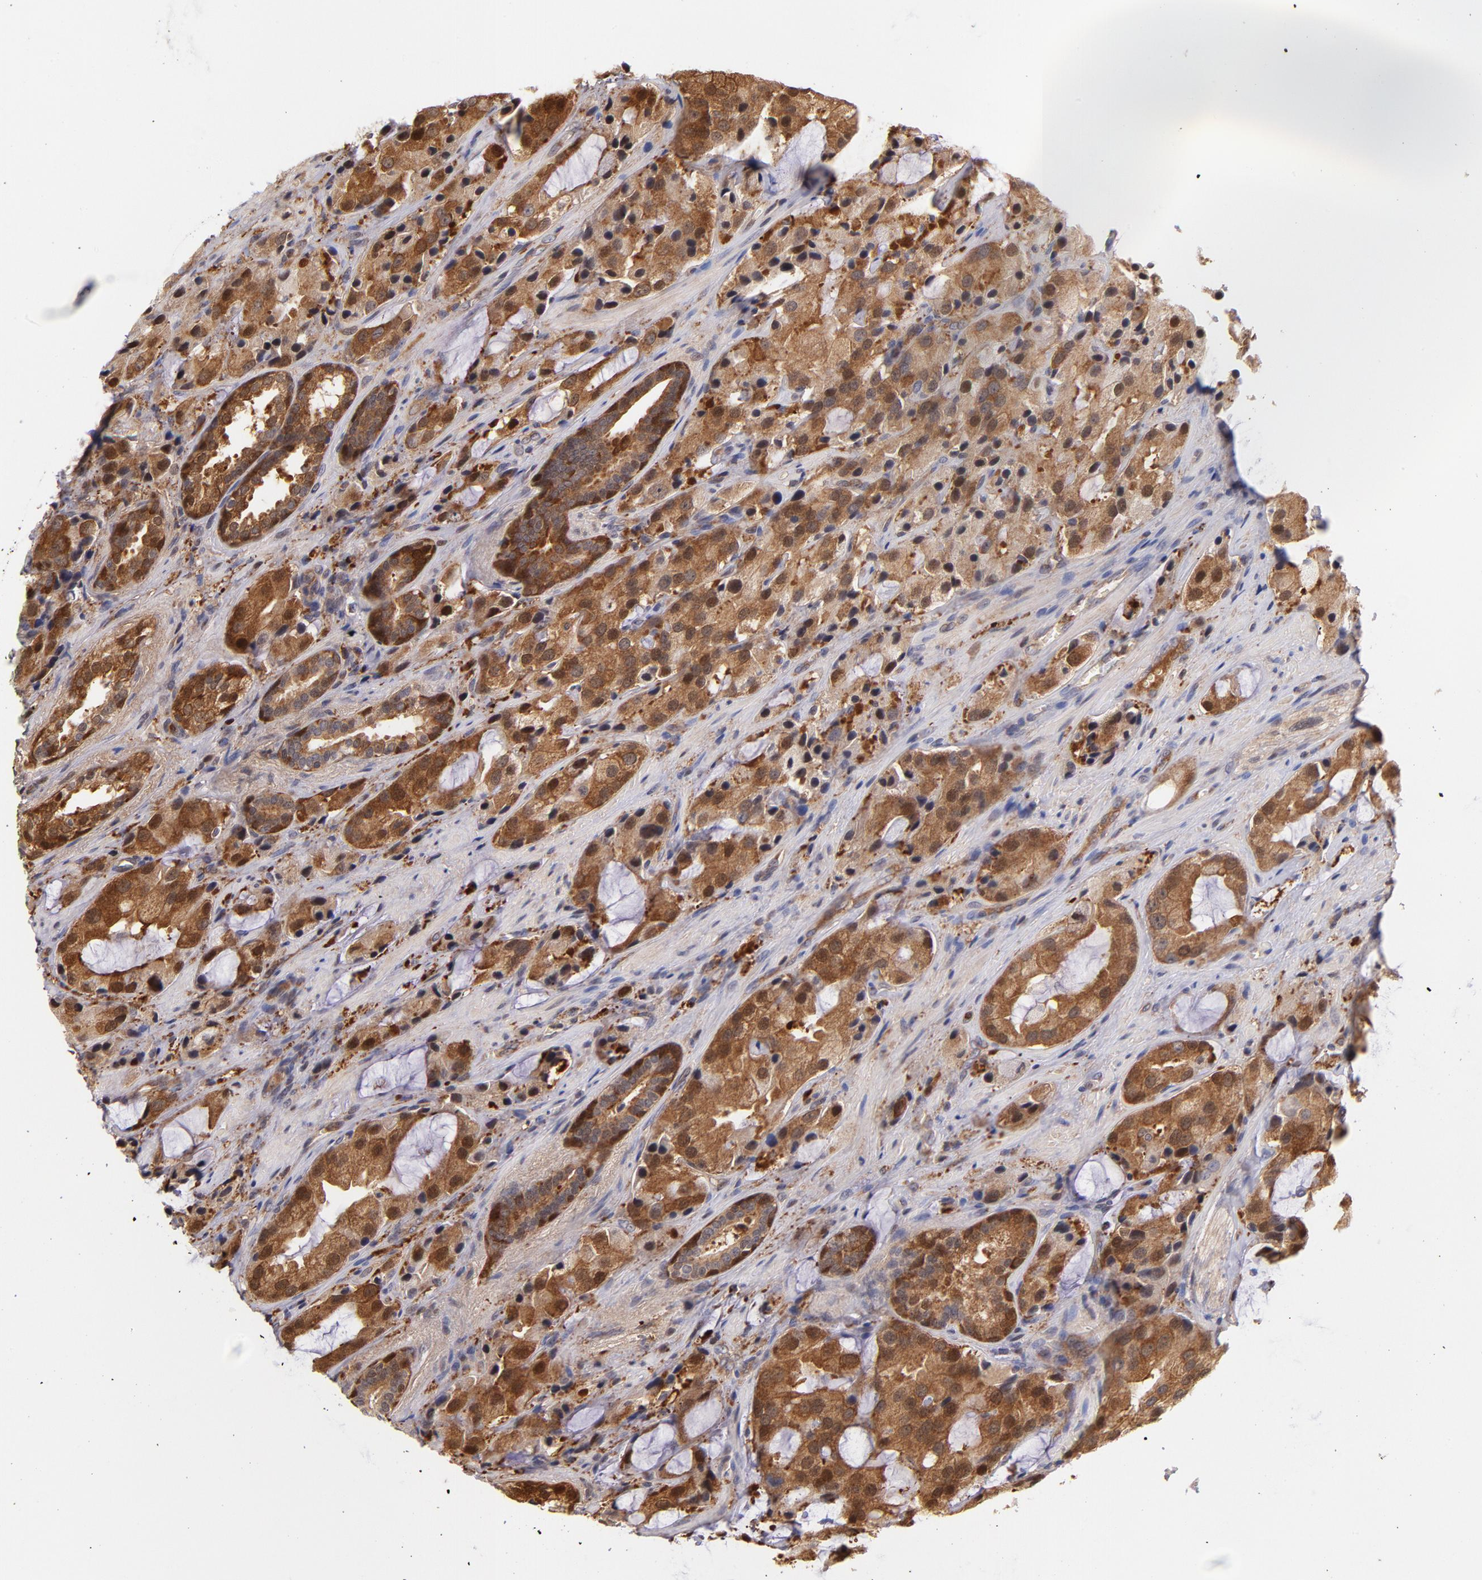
{"staining": {"intensity": "moderate", "quantity": ">75%", "location": "cytoplasmic/membranous,nuclear"}, "tissue": "prostate cancer", "cell_type": "Tumor cells", "image_type": "cancer", "snomed": [{"axis": "morphology", "description": "Adenocarcinoma, High grade"}, {"axis": "topography", "description": "Prostate"}], "caption": "Moderate cytoplasmic/membranous and nuclear staining is present in about >75% of tumor cells in prostate high-grade adenocarcinoma. The protein is shown in brown color, while the nuclei are stained blue.", "gene": "YWHAB", "patient": {"sex": "male", "age": 70}}